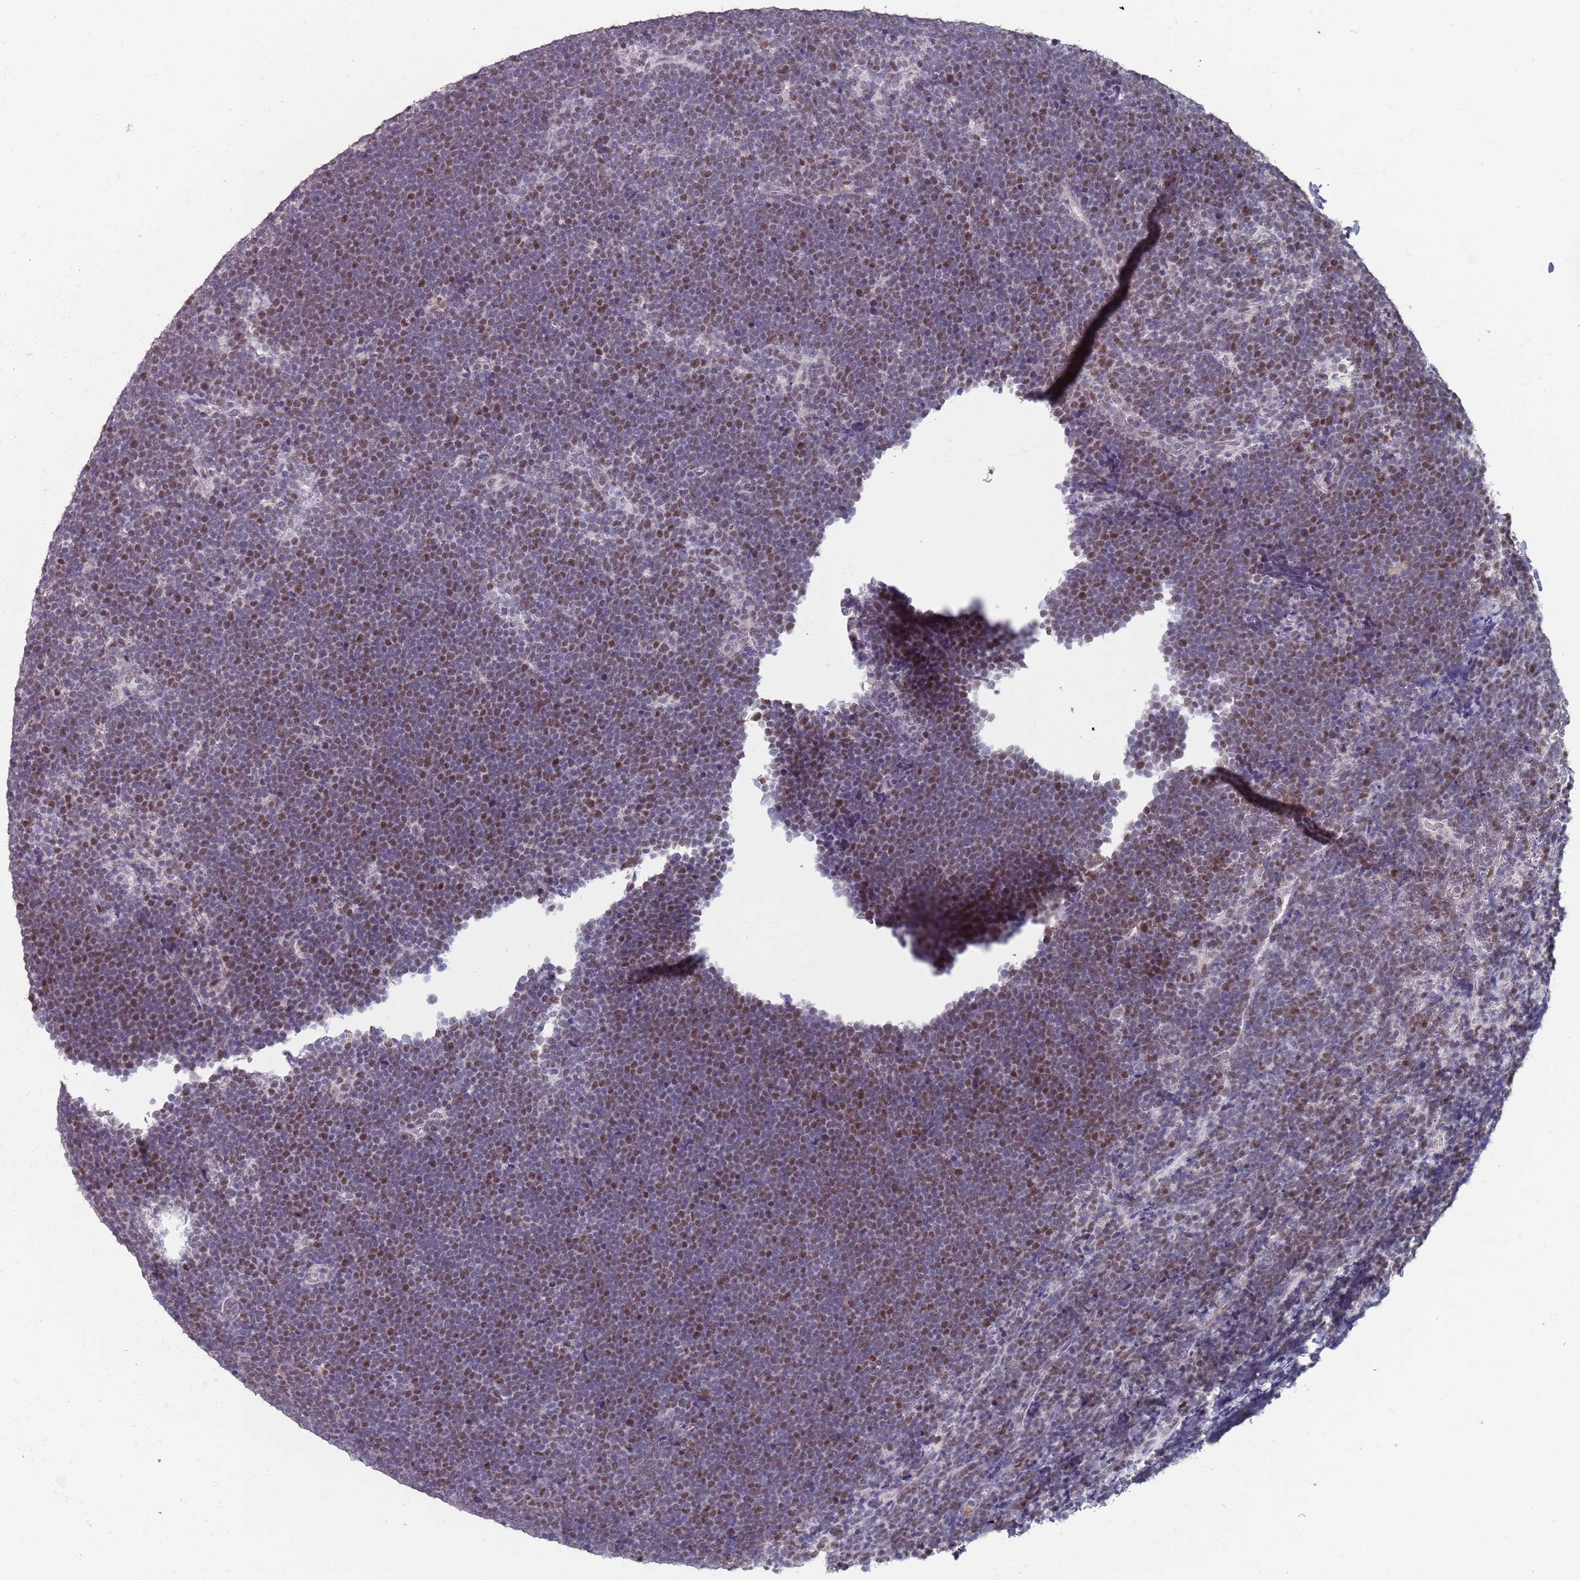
{"staining": {"intensity": "moderate", "quantity": "25%-75%", "location": "nuclear"}, "tissue": "lymphoma", "cell_type": "Tumor cells", "image_type": "cancer", "snomed": [{"axis": "morphology", "description": "Malignant lymphoma, non-Hodgkin's type, High grade"}, {"axis": "topography", "description": "Lymph node"}], "caption": "Immunohistochemical staining of lymphoma exhibits moderate nuclear protein expression in approximately 25%-75% of tumor cells.", "gene": "SAMD1", "patient": {"sex": "male", "age": 13}}